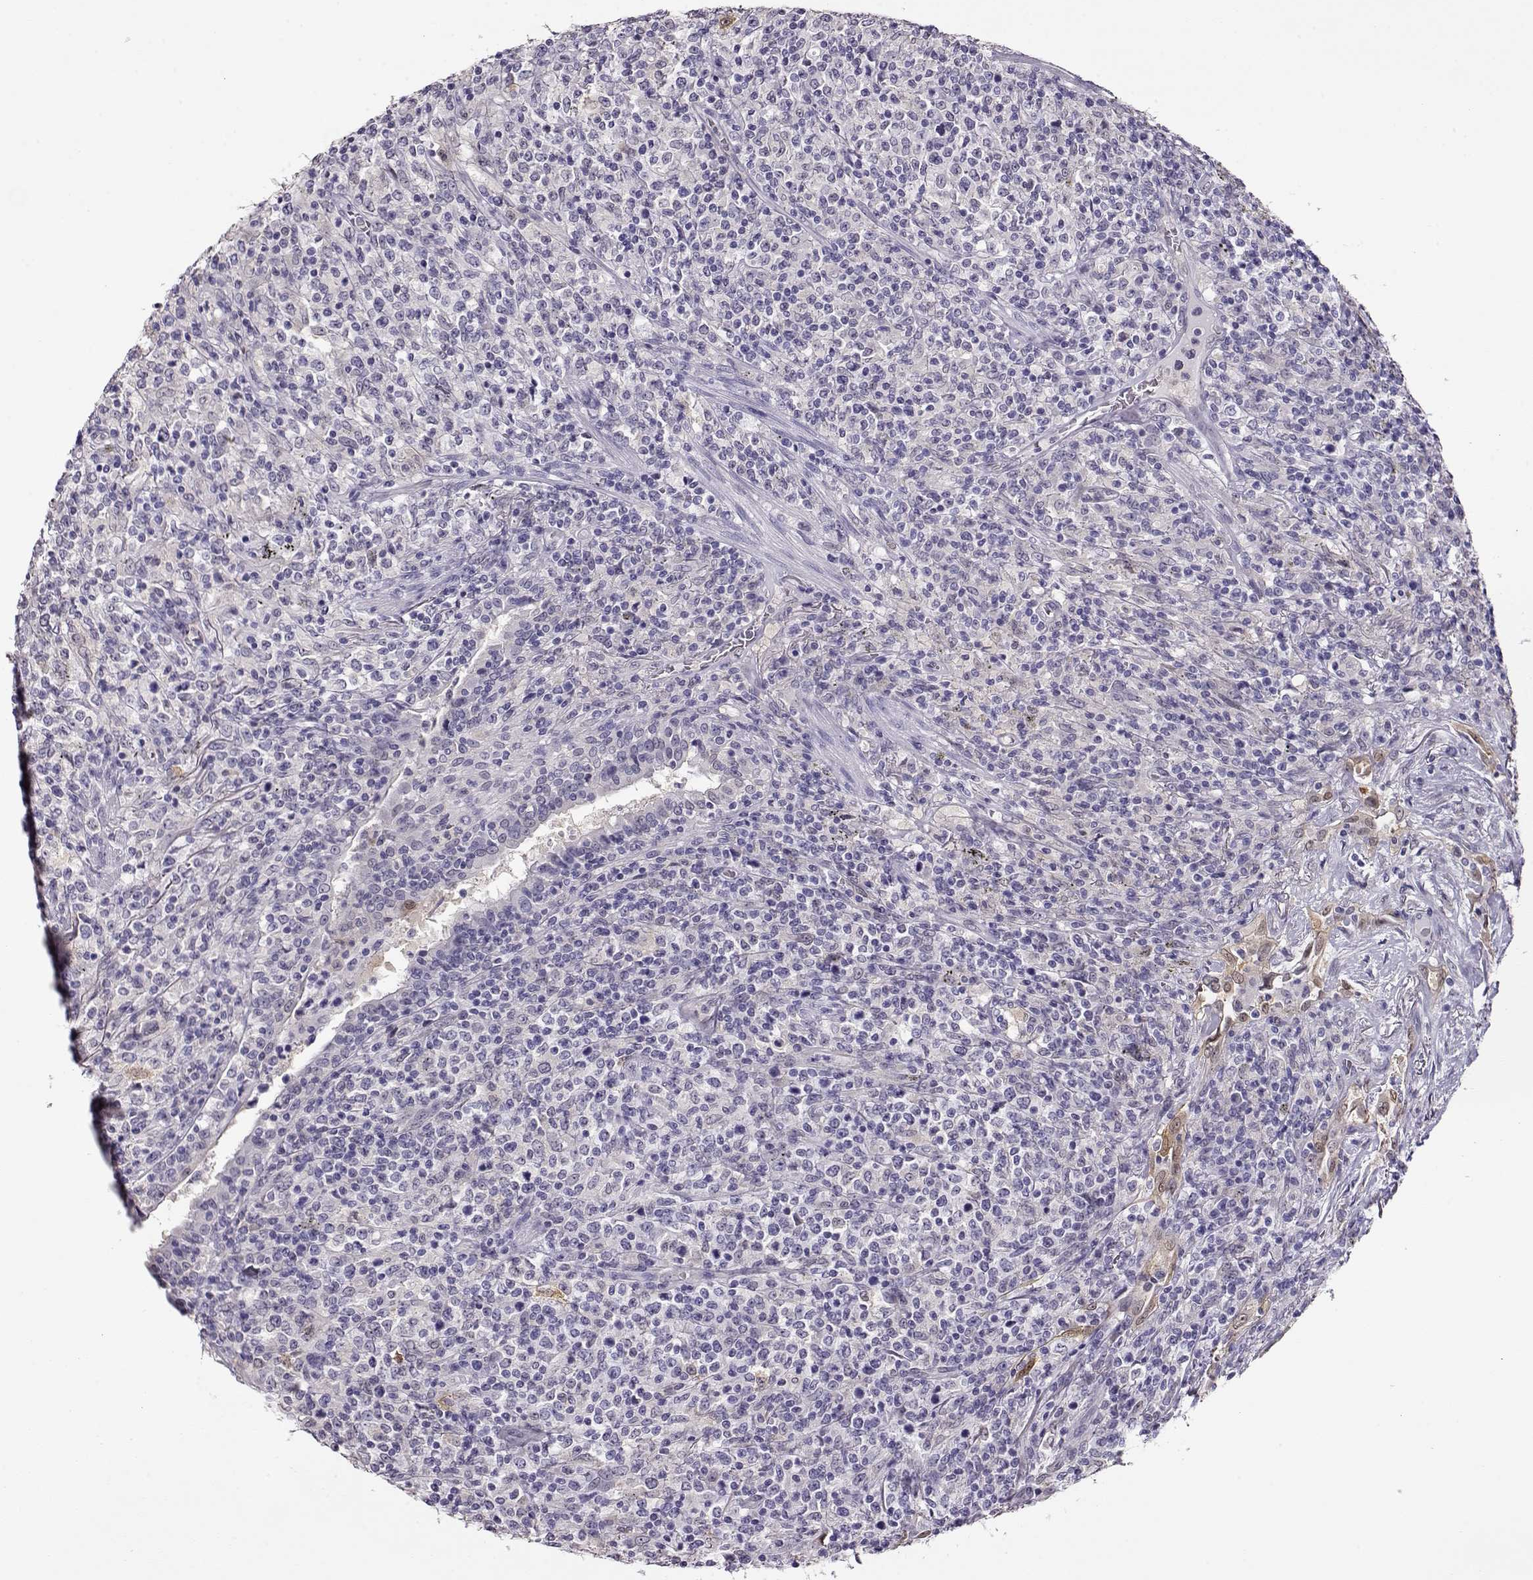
{"staining": {"intensity": "negative", "quantity": "none", "location": "none"}, "tissue": "lymphoma", "cell_type": "Tumor cells", "image_type": "cancer", "snomed": [{"axis": "morphology", "description": "Malignant lymphoma, non-Hodgkin's type, High grade"}, {"axis": "topography", "description": "Lung"}], "caption": "Micrograph shows no protein positivity in tumor cells of malignant lymphoma, non-Hodgkin's type (high-grade) tissue.", "gene": "CCR8", "patient": {"sex": "male", "age": 79}}